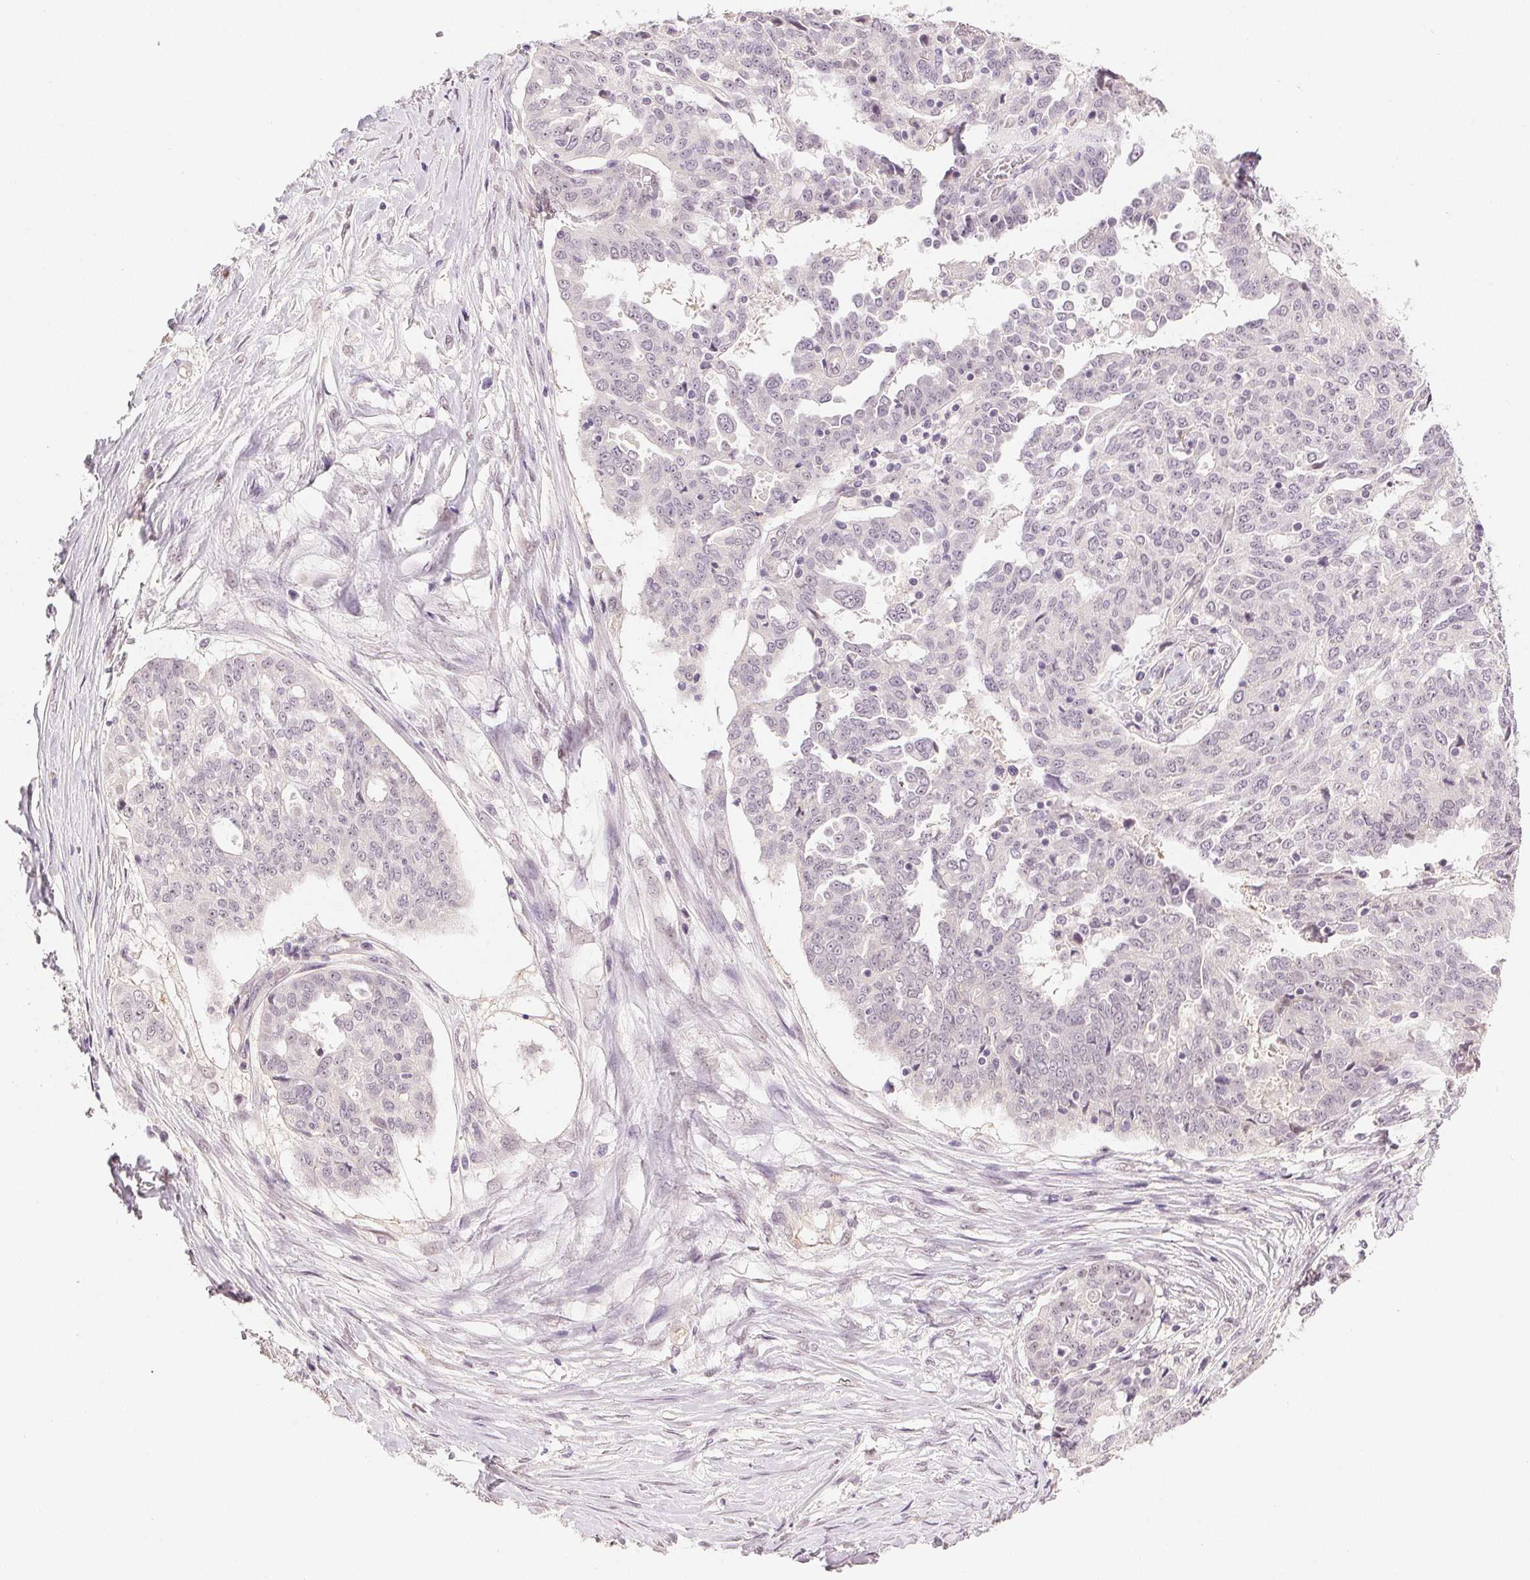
{"staining": {"intensity": "negative", "quantity": "none", "location": "none"}, "tissue": "ovarian cancer", "cell_type": "Tumor cells", "image_type": "cancer", "snomed": [{"axis": "morphology", "description": "Cystadenocarcinoma, serous, NOS"}, {"axis": "topography", "description": "Ovary"}], "caption": "Ovarian serous cystadenocarcinoma stained for a protein using immunohistochemistry shows no expression tumor cells.", "gene": "PLCB1", "patient": {"sex": "female", "age": 67}}